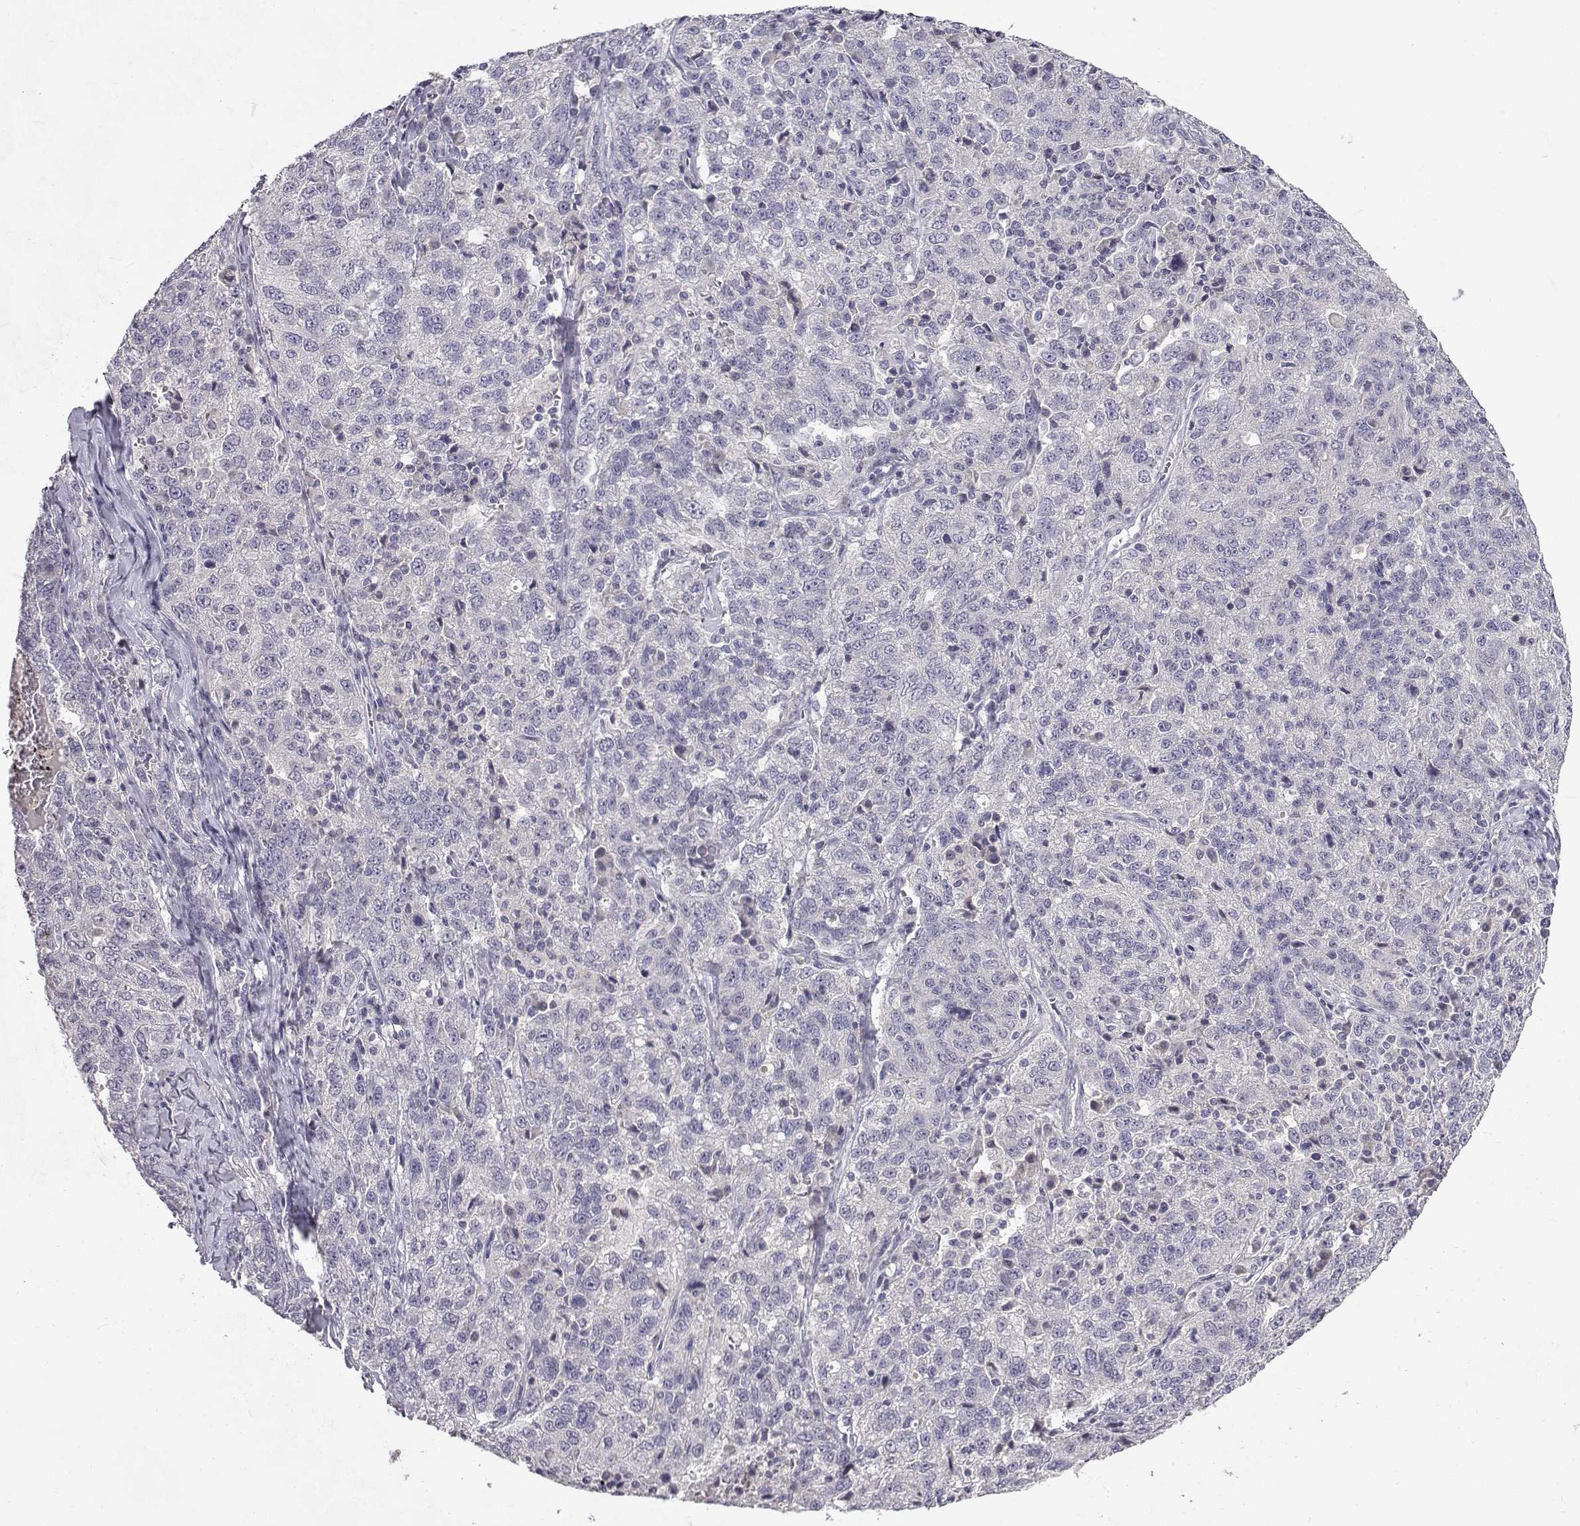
{"staining": {"intensity": "negative", "quantity": "none", "location": "none"}, "tissue": "ovarian cancer", "cell_type": "Tumor cells", "image_type": "cancer", "snomed": [{"axis": "morphology", "description": "Cystadenocarcinoma, serous, NOS"}, {"axis": "topography", "description": "Ovary"}], "caption": "High magnification brightfield microscopy of serous cystadenocarcinoma (ovarian) stained with DAB (3,3'-diaminobenzidine) (brown) and counterstained with hematoxylin (blue): tumor cells show no significant expression. (DAB immunohistochemistry visualized using brightfield microscopy, high magnification).", "gene": "SLC6A3", "patient": {"sex": "female", "age": 71}}